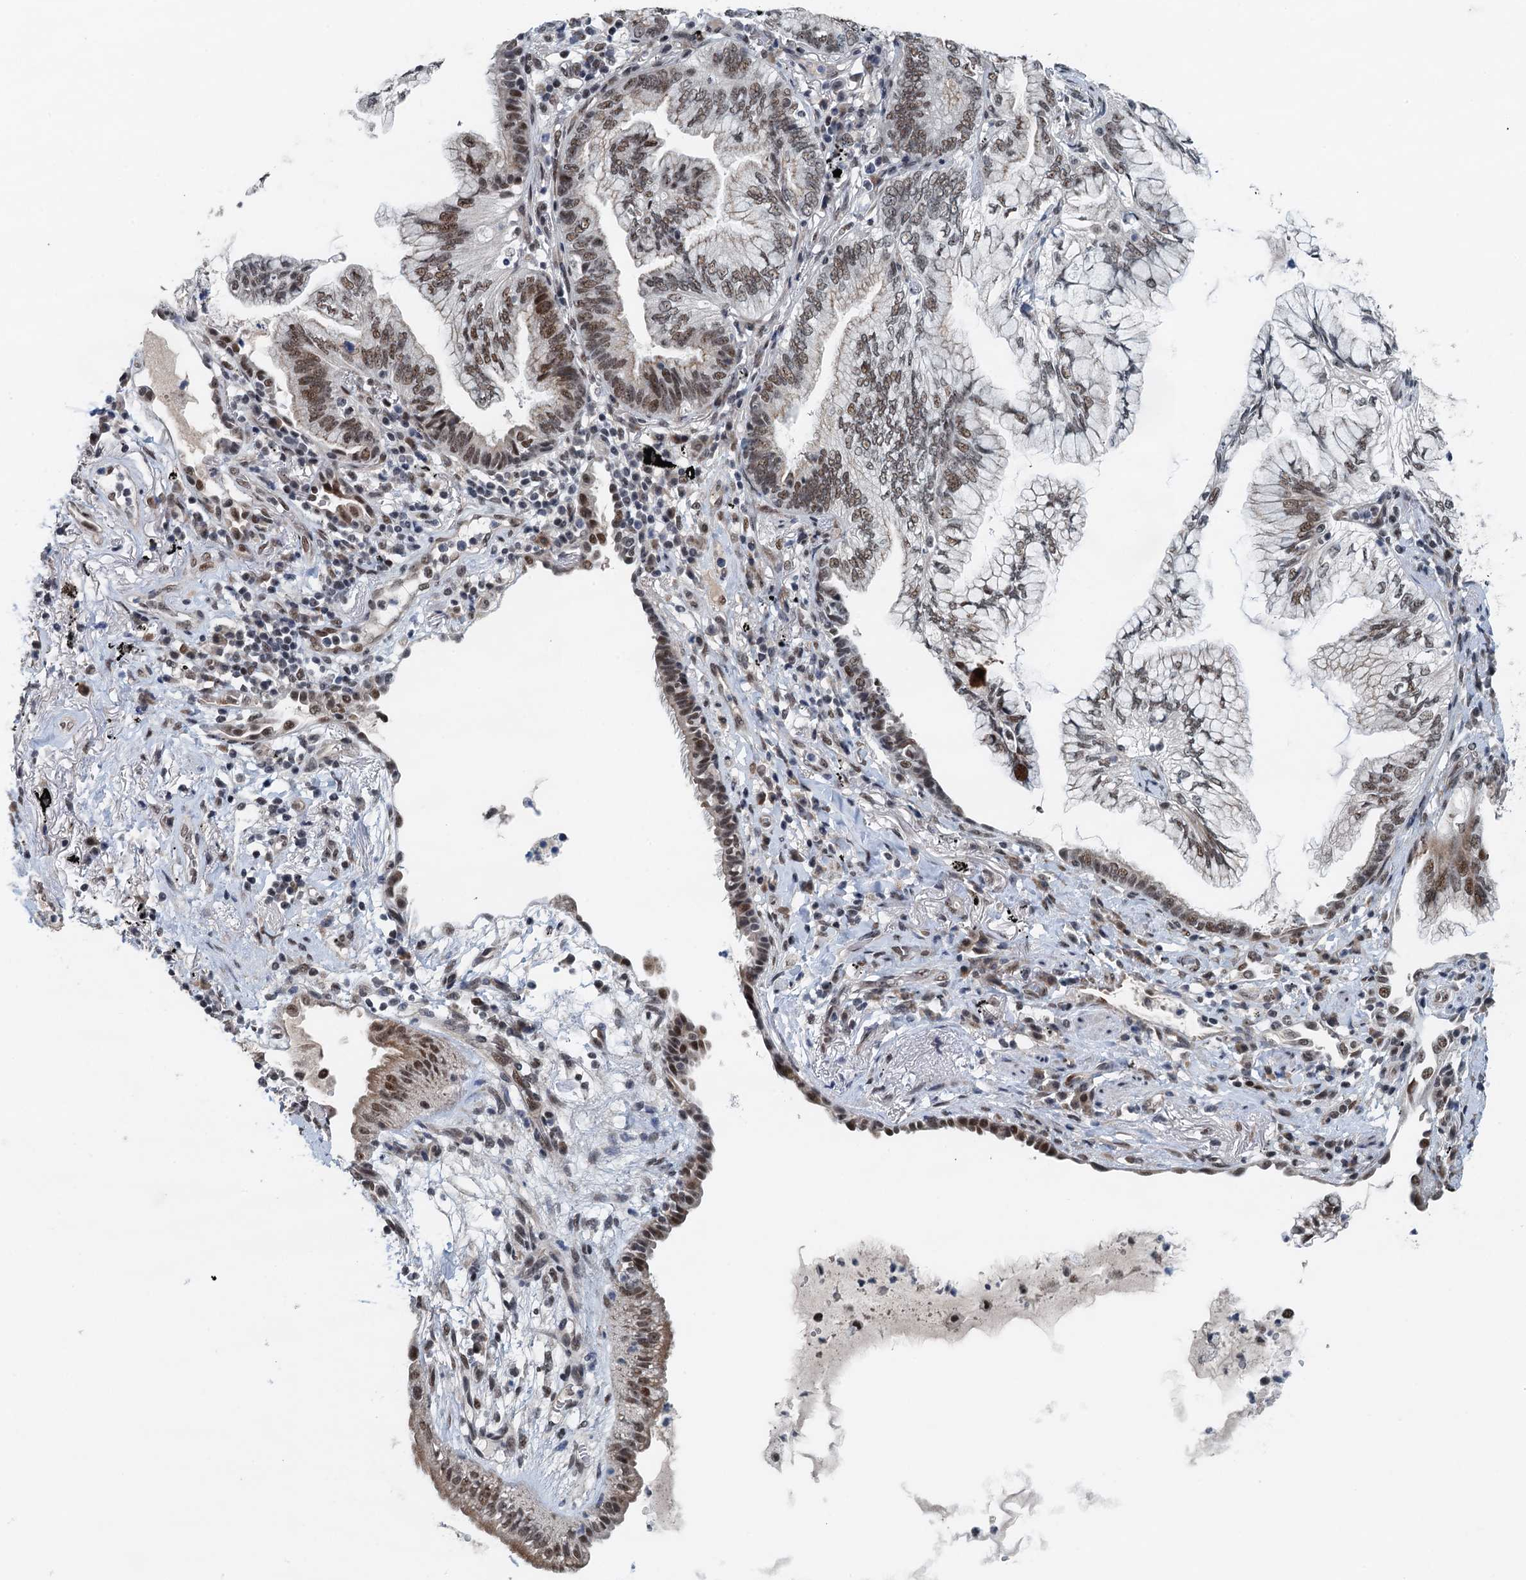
{"staining": {"intensity": "moderate", "quantity": ">75%", "location": "nuclear"}, "tissue": "lung cancer", "cell_type": "Tumor cells", "image_type": "cancer", "snomed": [{"axis": "morphology", "description": "Adenocarcinoma, NOS"}, {"axis": "topography", "description": "Lung"}], "caption": "A medium amount of moderate nuclear expression is present in about >75% of tumor cells in lung cancer tissue.", "gene": "MTA3", "patient": {"sex": "female", "age": 70}}